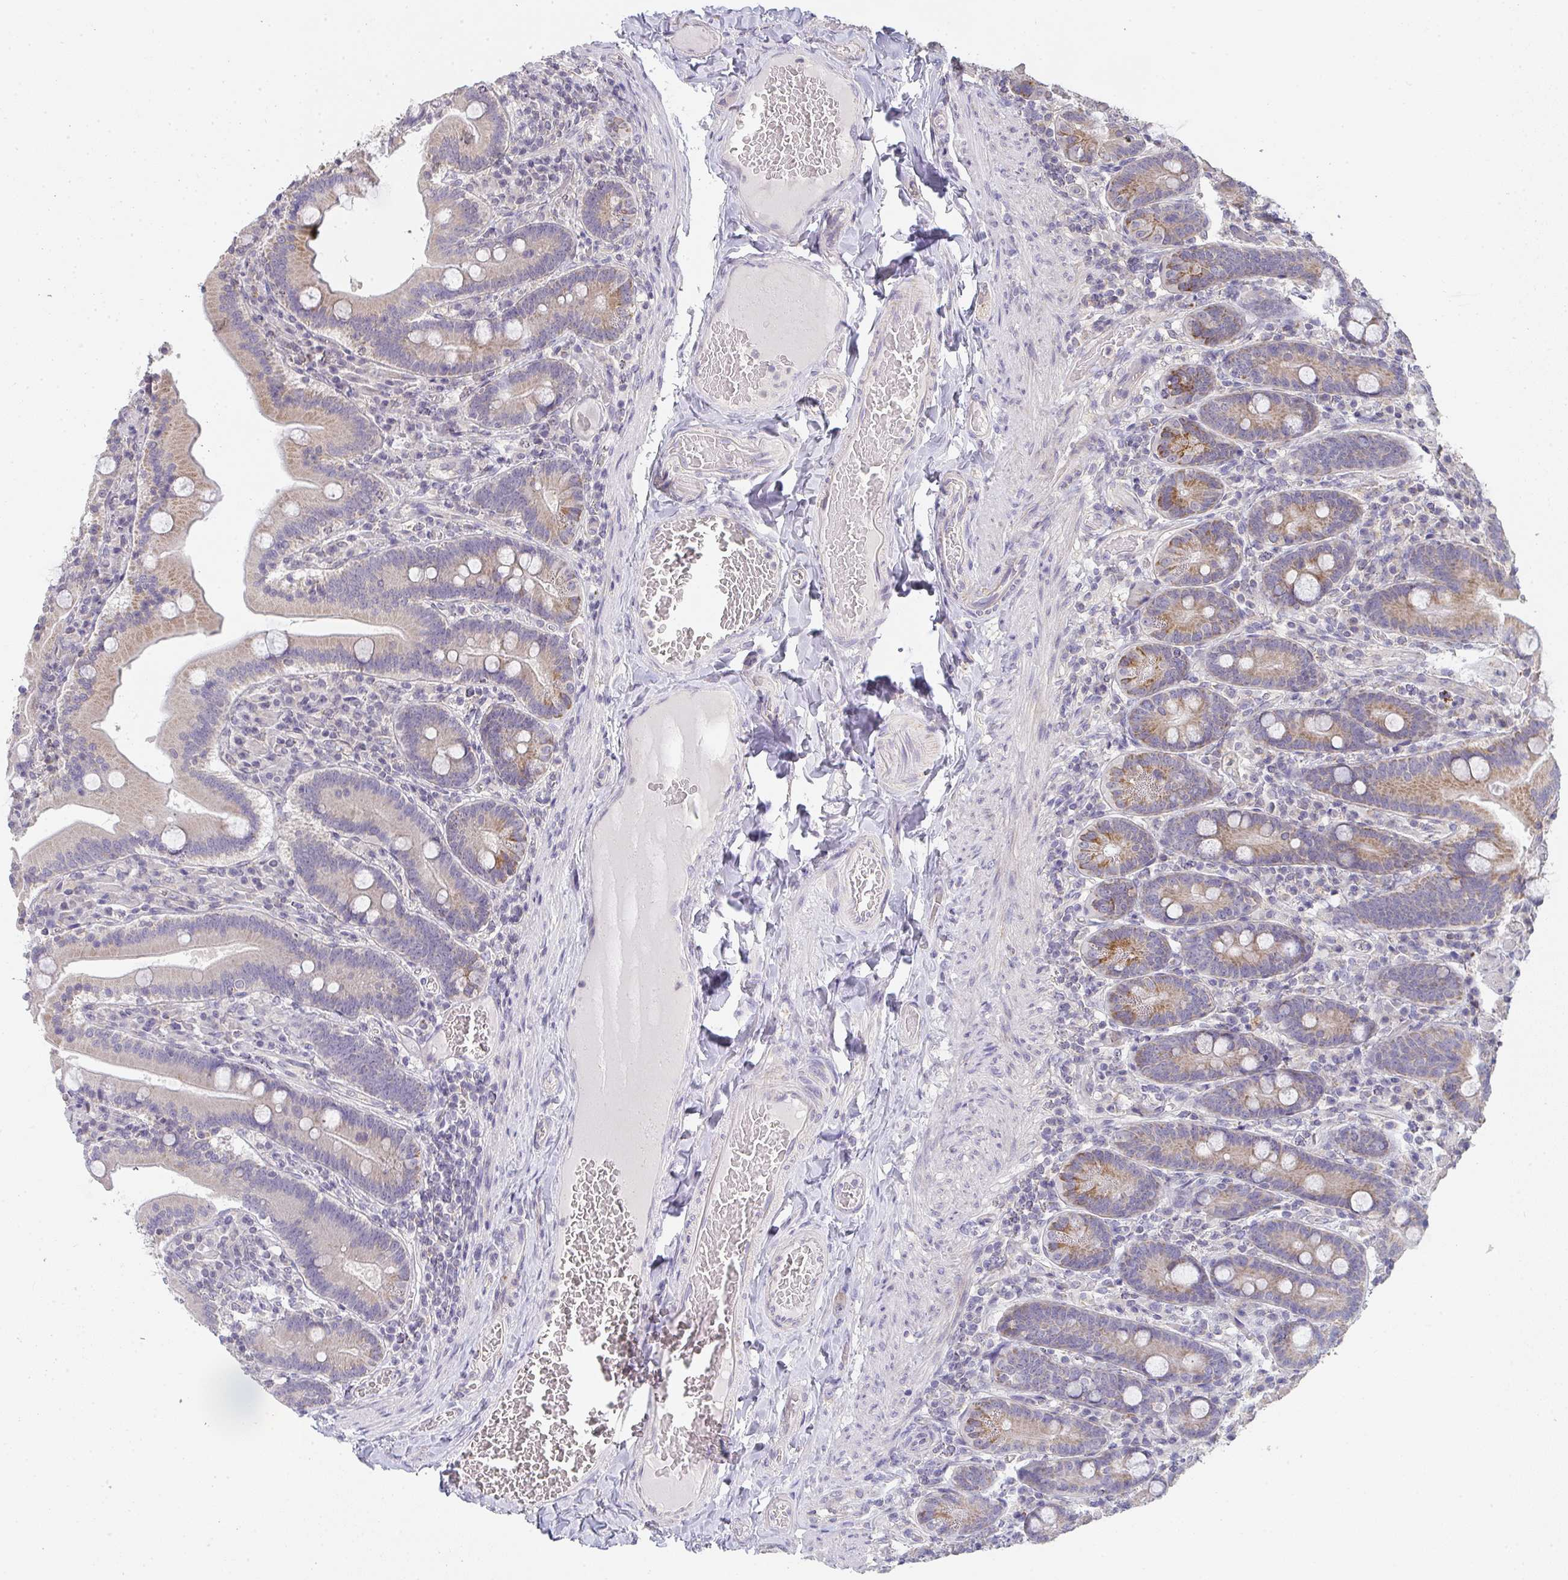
{"staining": {"intensity": "moderate", "quantity": "25%-75%", "location": "cytoplasmic/membranous"}, "tissue": "duodenum", "cell_type": "Glandular cells", "image_type": "normal", "snomed": [{"axis": "morphology", "description": "Normal tissue, NOS"}, {"axis": "topography", "description": "Duodenum"}], "caption": "High-magnification brightfield microscopy of unremarkable duodenum stained with DAB (3,3'-diaminobenzidine) (brown) and counterstained with hematoxylin (blue). glandular cells exhibit moderate cytoplasmic/membranous positivity is present in about25%-75% of cells. (brown staining indicates protein expression, while blue staining denotes nuclei).", "gene": "TMEM219", "patient": {"sex": "female", "age": 62}}